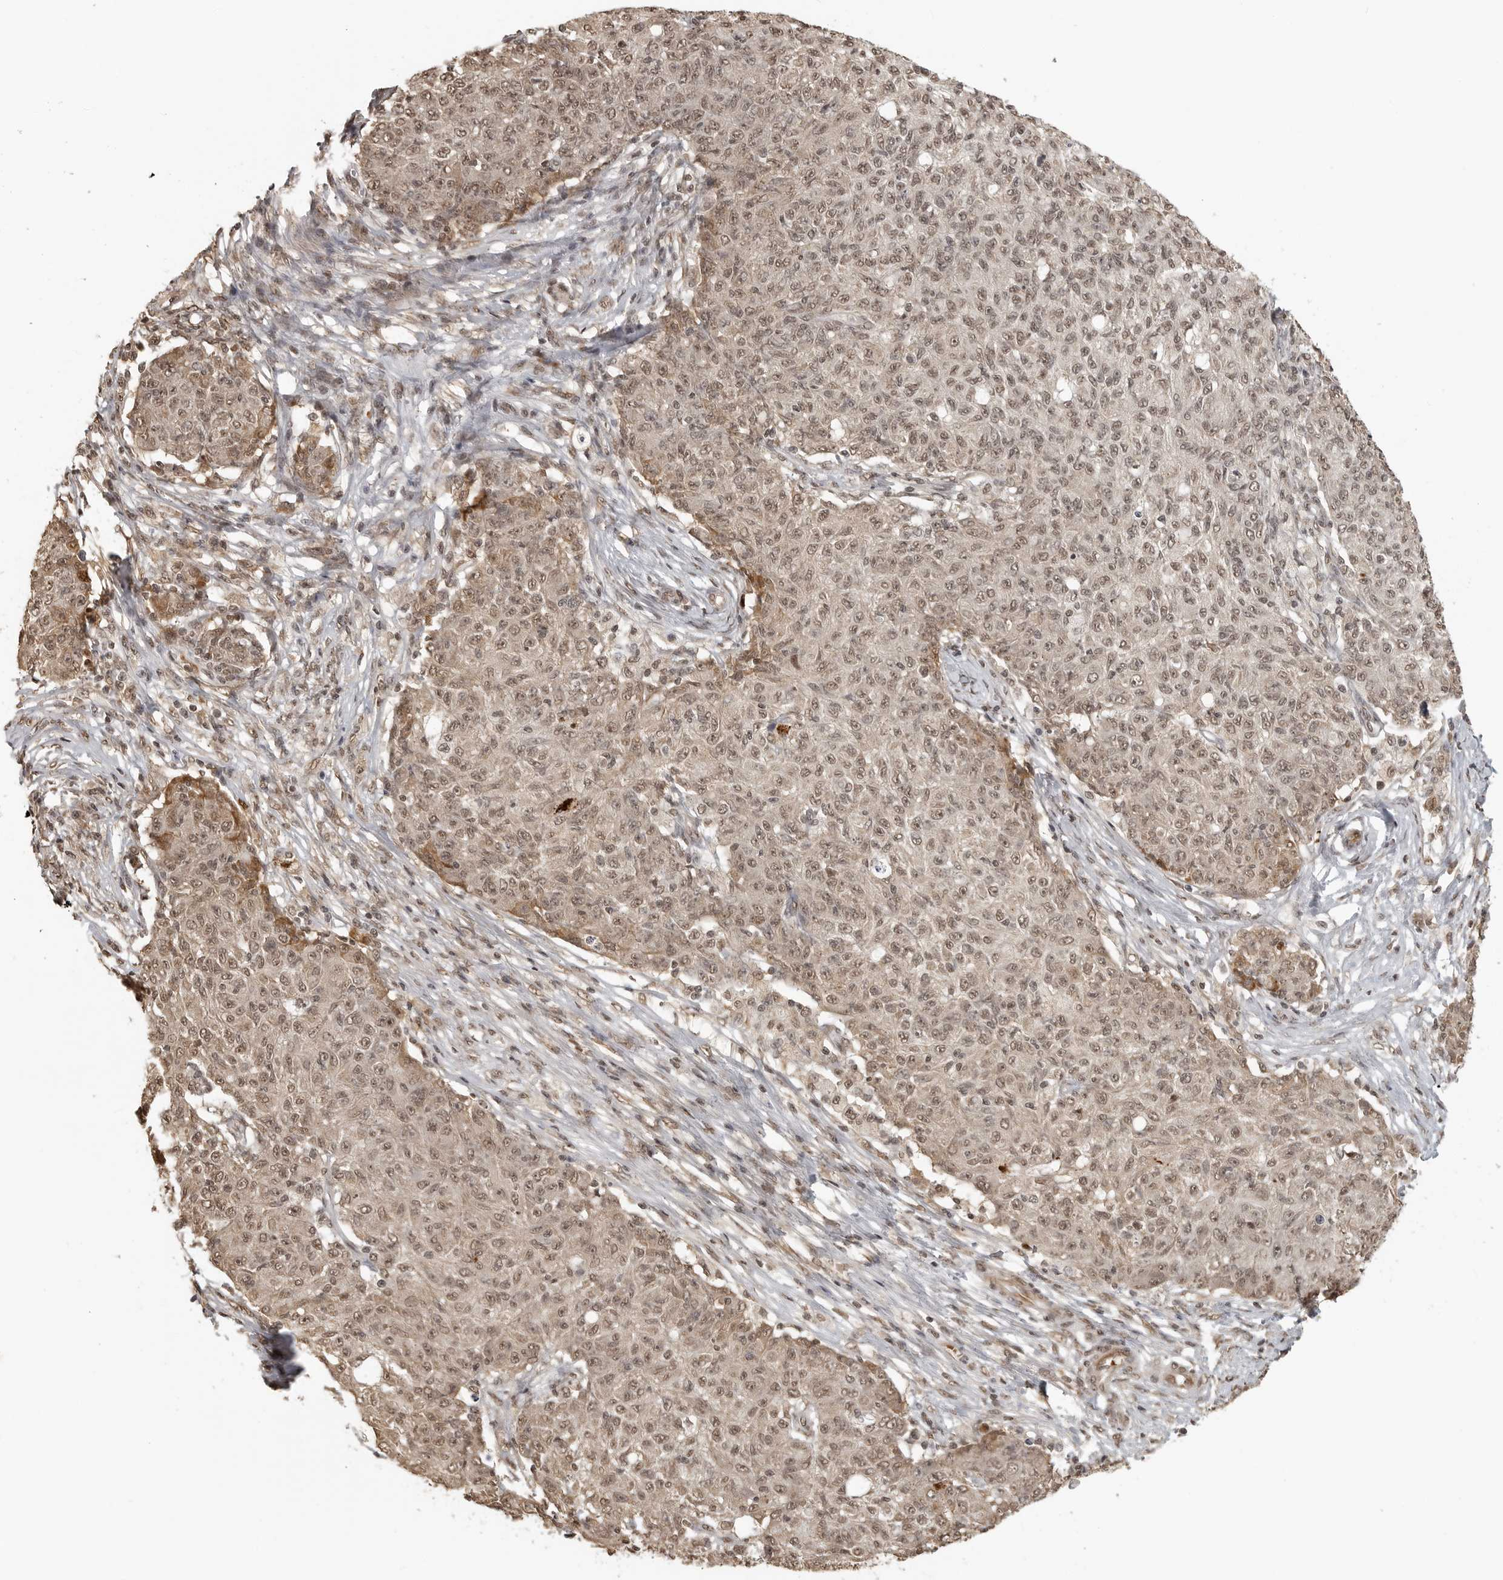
{"staining": {"intensity": "weak", "quantity": ">75%", "location": "nuclear"}, "tissue": "ovarian cancer", "cell_type": "Tumor cells", "image_type": "cancer", "snomed": [{"axis": "morphology", "description": "Carcinoma, endometroid"}, {"axis": "topography", "description": "Ovary"}], "caption": "Ovarian cancer stained for a protein shows weak nuclear positivity in tumor cells.", "gene": "CLOCK", "patient": {"sex": "female", "age": 42}}